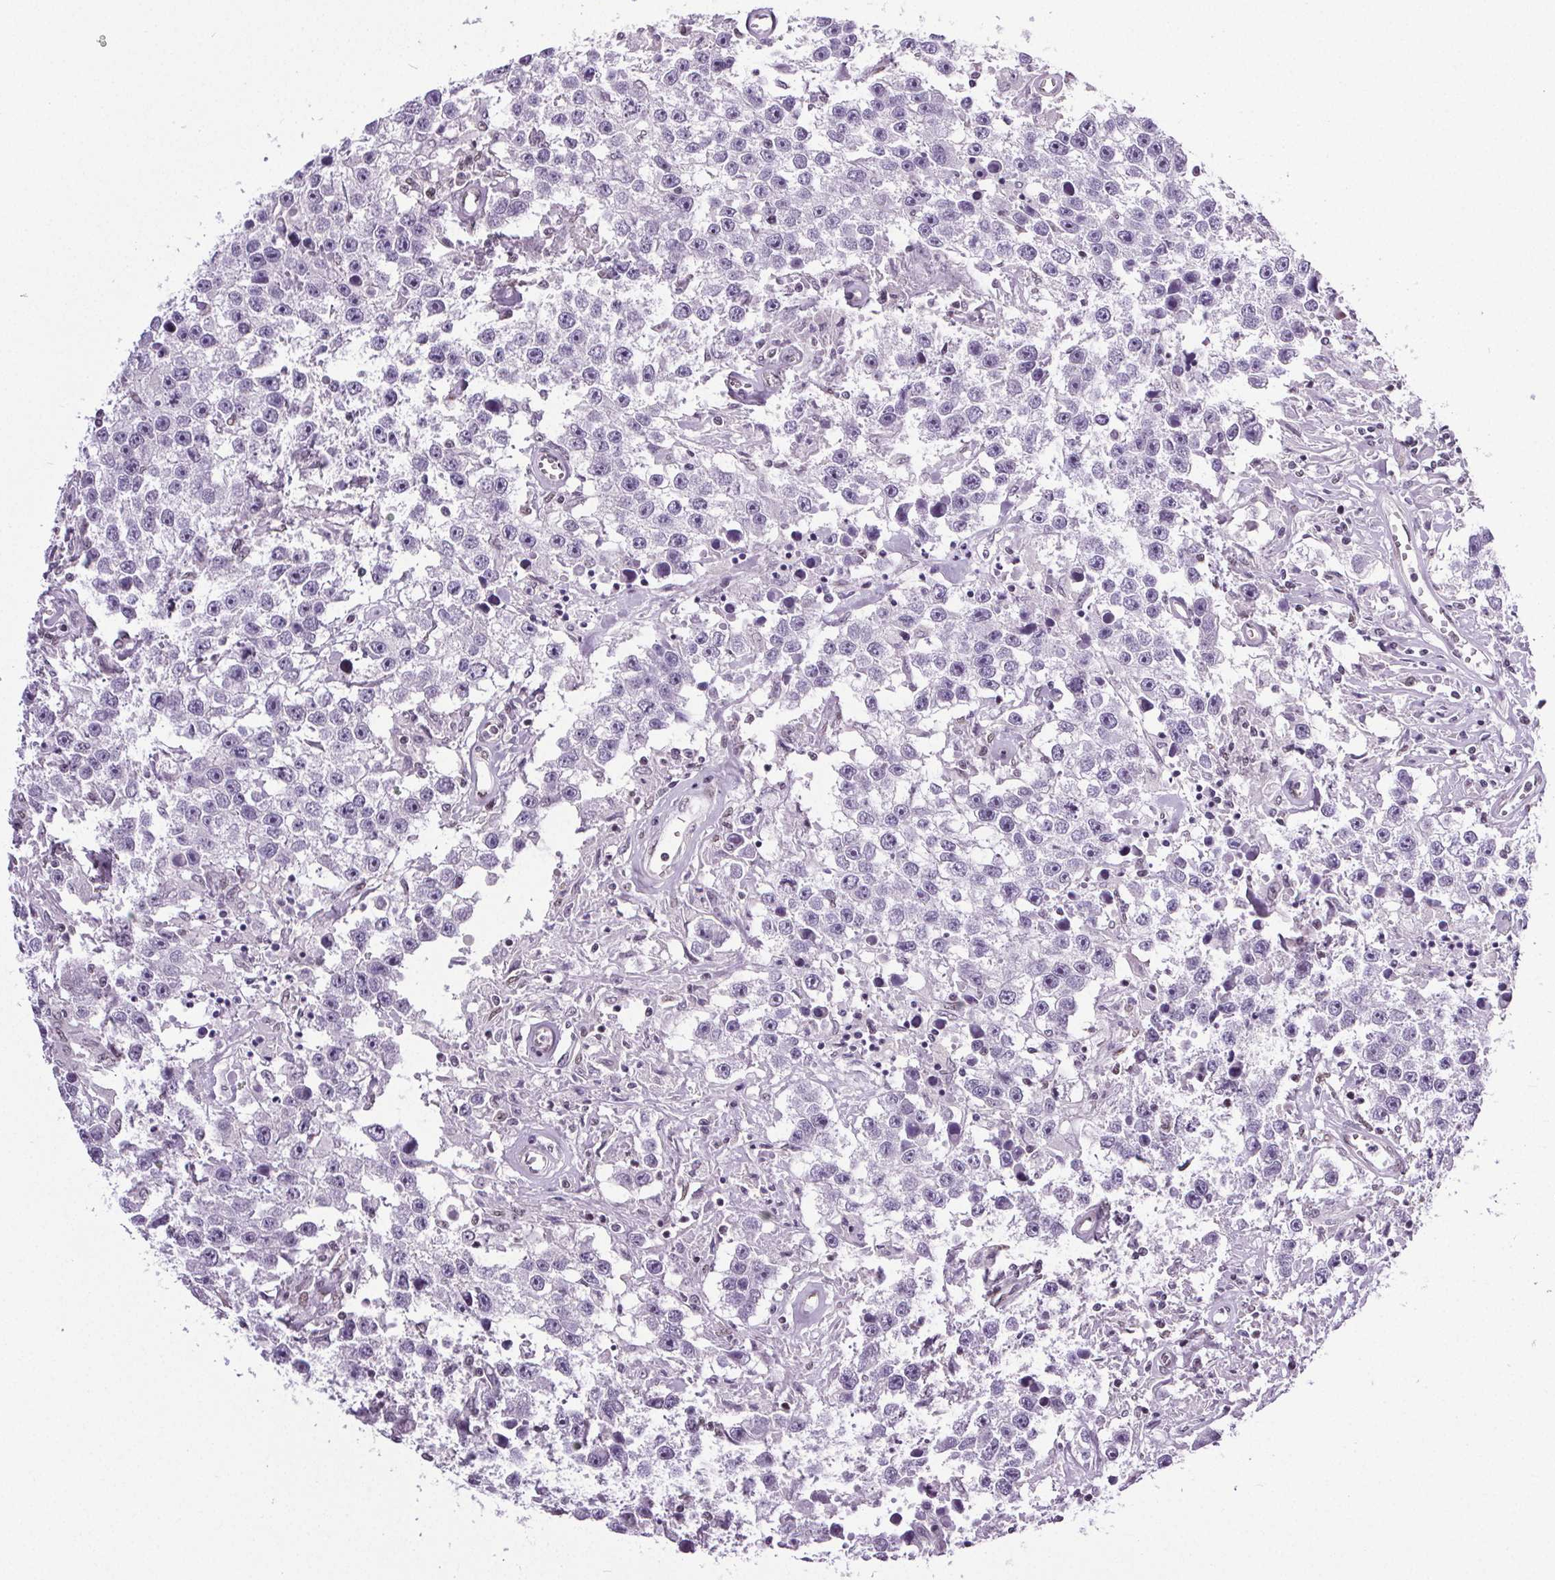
{"staining": {"intensity": "negative", "quantity": "none", "location": "none"}, "tissue": "testis cancer", "cell_type": "Tumor cells", "image_type": "cancer", "snomed": [{"axis": "morphology", "description": "Seminoma, NOS"}, {"axis": "topography", "description": "Testis"}], "caption": "This is an IHC photomicrograph of human testis cancer (seminoma). There is no expression in tumor cells.", "gene": "GP6", "patient": {"sex": "male", "age": 43}}